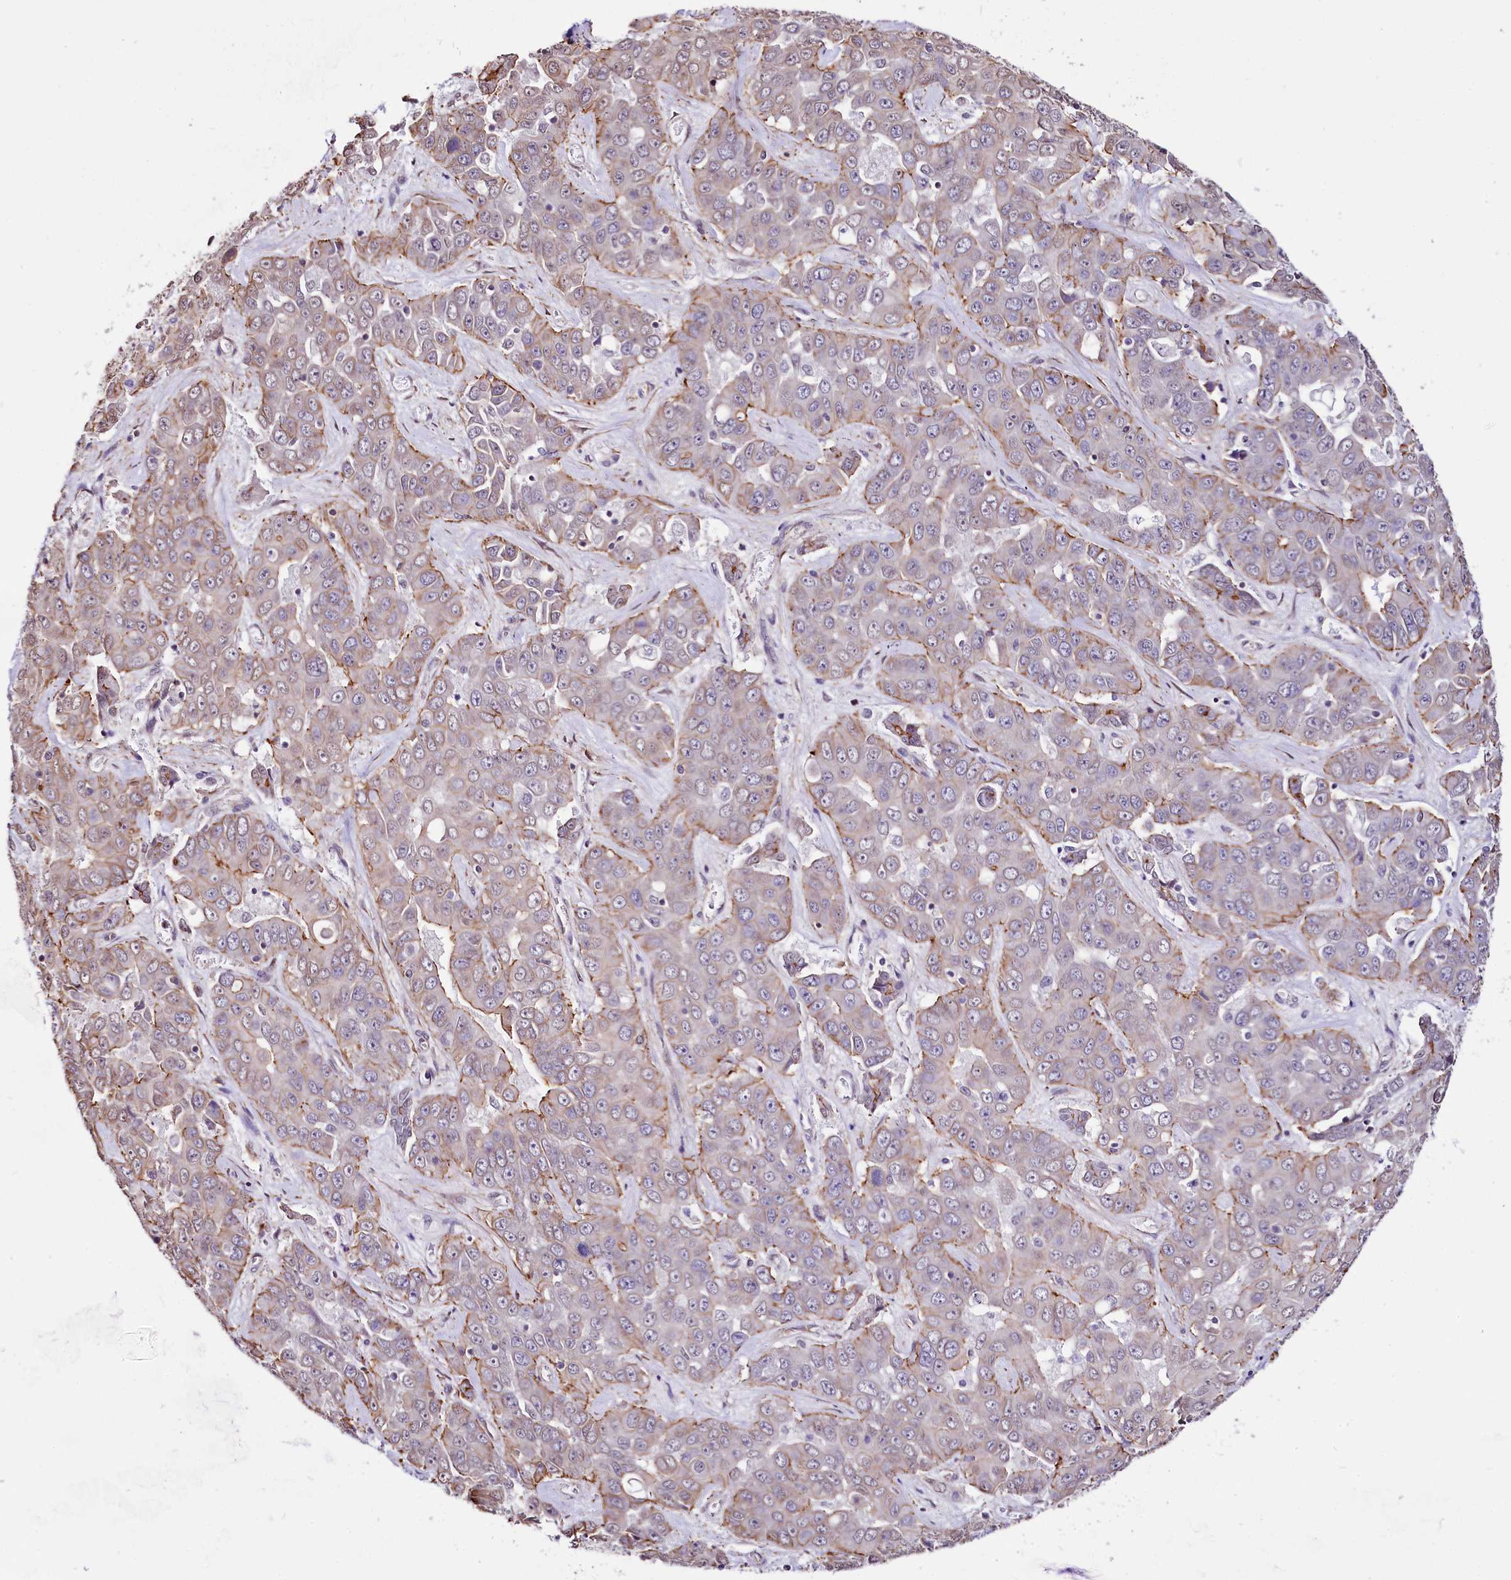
{"staining": {"intensity": "moderate", "quantity": "25%-75%", "location": "cytoplasmic/membranous"}, "tissue": "liver cancer", "cell_type": "Tumor cells", "image_type": "cancer", "snomed": [{"axis": "morphology", "description": "Cholangiocarcinoma"}, {"axis": "topography", "description": "Liver"}], "caption": "A high-resolution photomicrograph shows immunohistochemistry (IHC) staining of liver cholangiocarcinoma, which displays moderate cytoplasmic/membranous staining in approximately 25%-75% of tumor cells.", "gene": "ST7", "patient": {"sex": "female", "age": 52}}